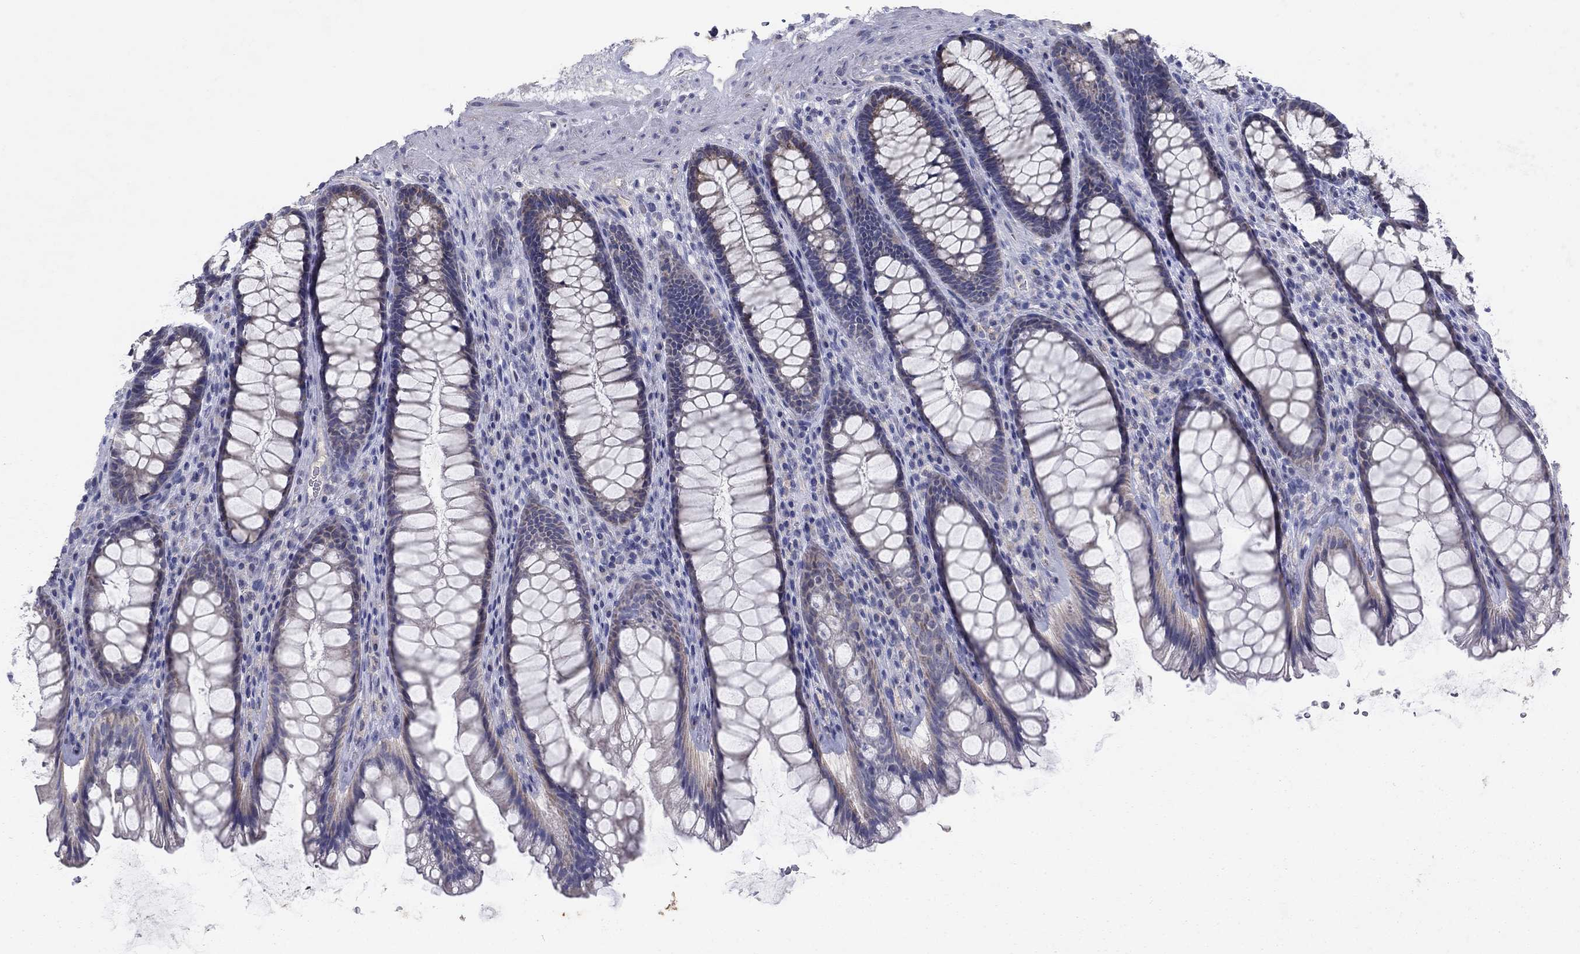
{"staining": {"intensity": "negative", "quantity": "none", "location": "none"}, "tissue": "rectum", "cell_type": "Glandular cells", "image_type": "normal", "snomed": [{"axis": "morphology", "description": "Normal tissue, NOS"}, {"axis": "topography", "description": "Rectum"}], "caption": "High power microscopy photomicrograph of an immunohistochemistry (IHC) photomicrograph of normal rectum, revealing no significant expression in glandular cells.", "gene": "PTGDS", "patient": {"sex": "male", "age": 72}}